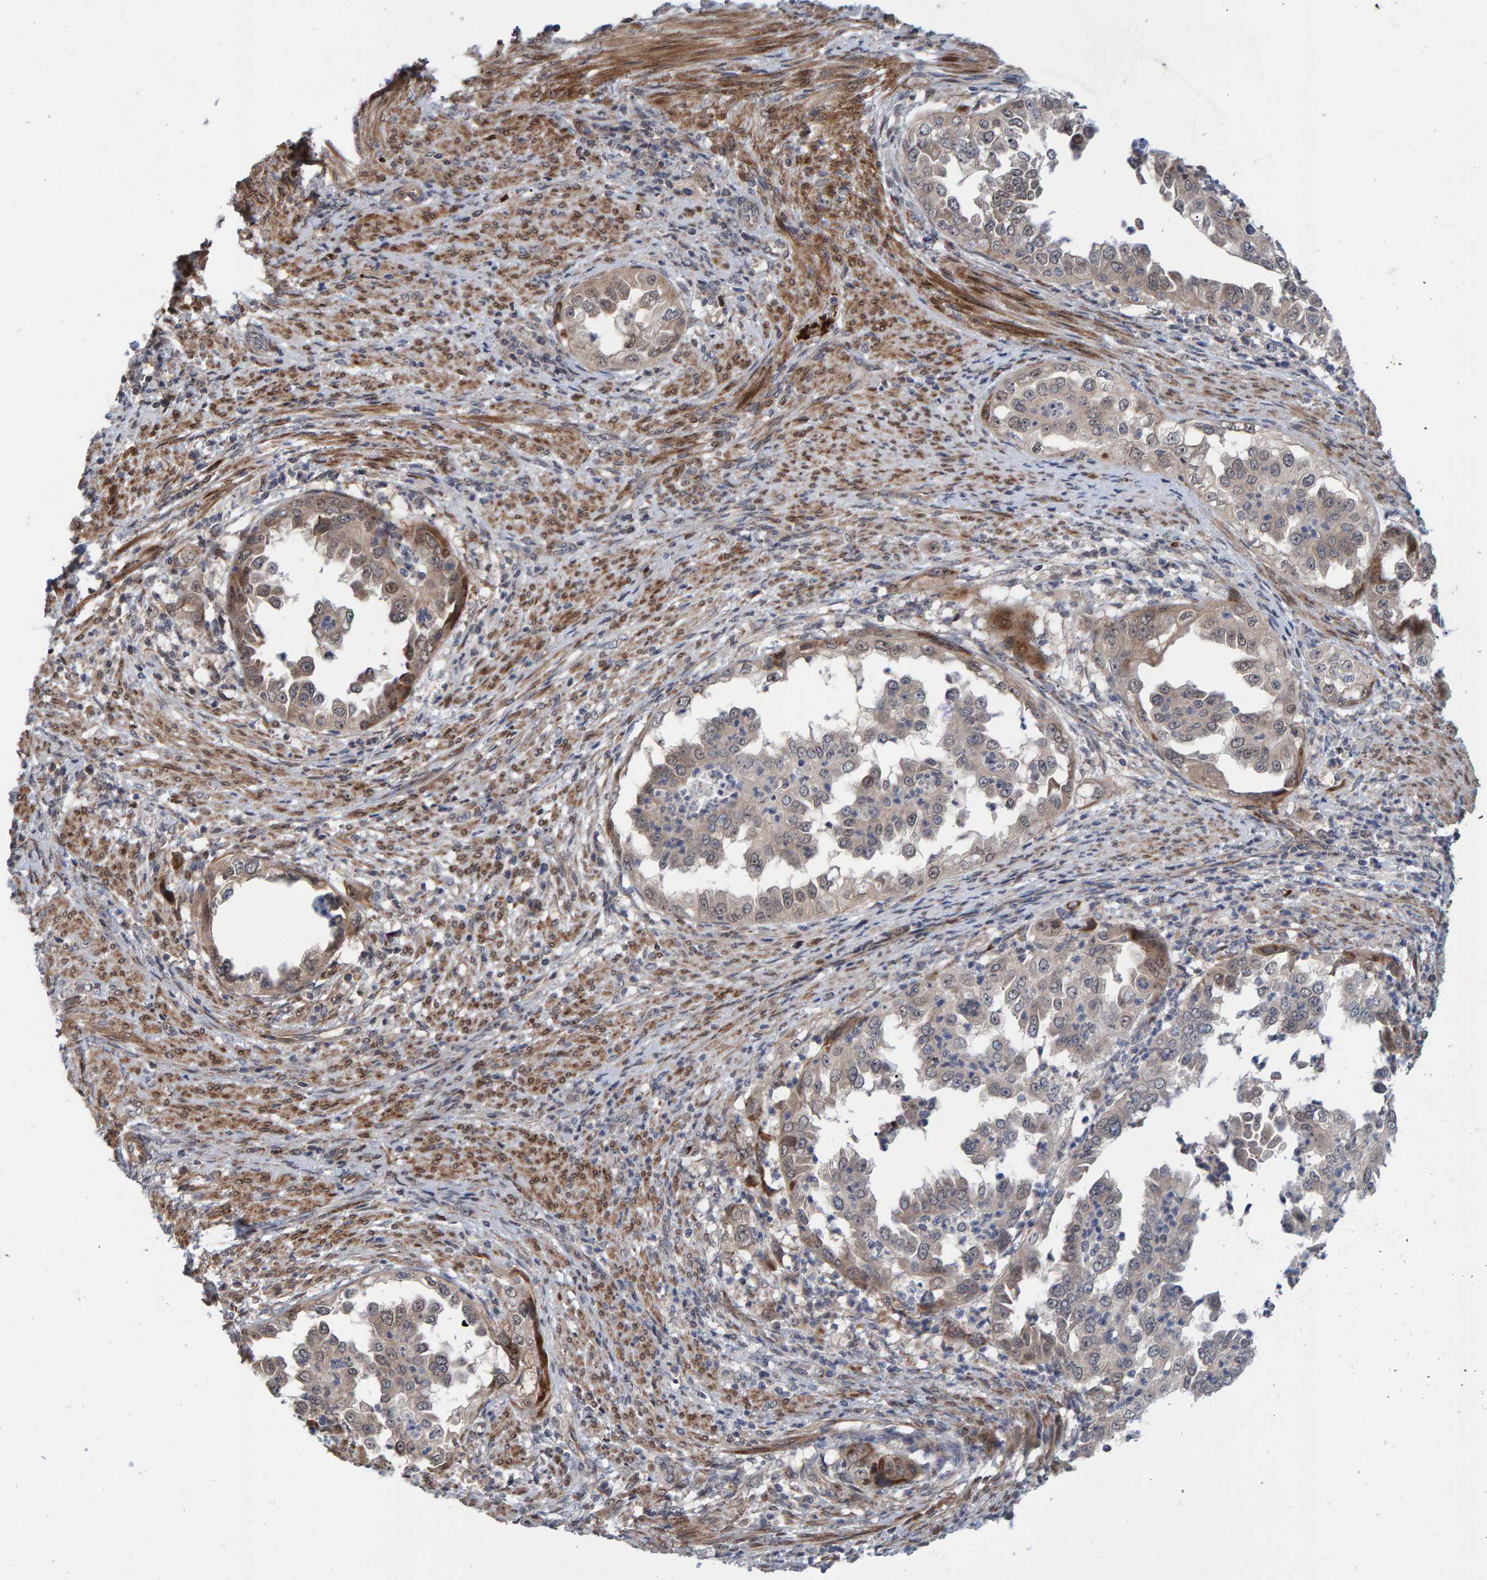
{"staining": {"intensity": "weak", "quantity": "25%-75%", "location": "cytoplasmic/membranous"}, "tissue": "endometrial cancer", "cell_type": "Tumor cells", "image_type": "cancer", "snomed": [{"axis": "morphology", "description": "Adenocarcinoma, NOS"}, {"axis": "topography", "description": "Endometrium"}], "caption": "DAB (3,3'-diaminobenzidine) immunohistochemical staining of human endometrial adenocarcinoma displays weak cytoplasmic/membranous protein positivity in approximately 25%-75% of tumor cells.", "gene": "MFSD6L", "patient": {"sex": "female", "age": 85}}